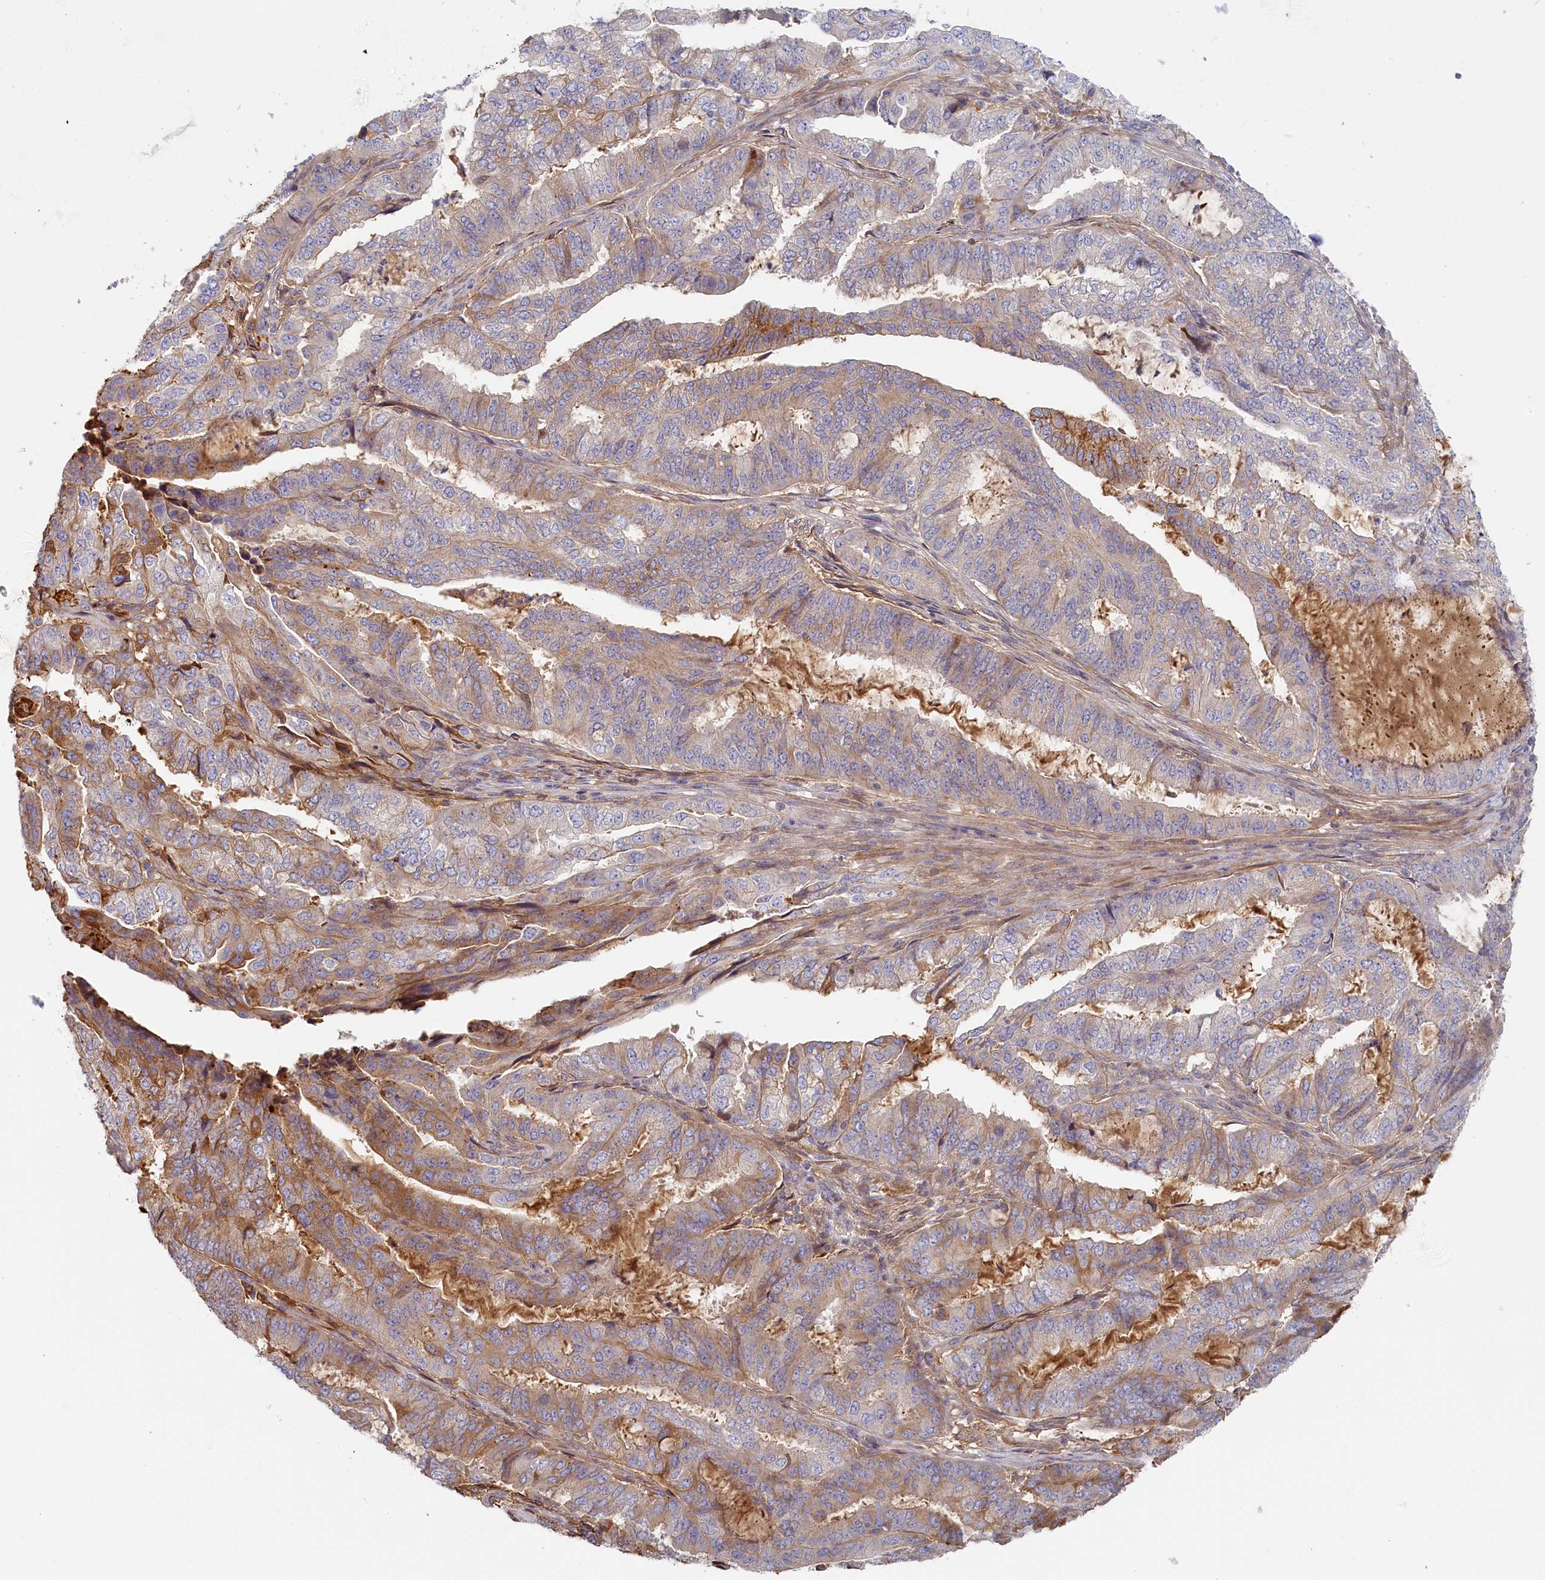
{"staining": {"intensity": "moderate", "quantity": "<25%", "location": "cytoplasmic/membranous"}, "tissue": "endometrial cancer", "cell_type": "Tumor cells", "image_type": "cancer", "snomed": [{"axis": "morphology", "description": "Adenocarcinoma, NOS"}, {"axis": "topography", "description": "Endometrium"}], "caption": "Immunohistochemistry of human endometrial cancer (adenocarcinoma) displays low levels of moderate cytoplasmic/membranous expression in approximately <25% of tumor cells.", "gene": "STX16", "patient": {"sex": "female", "age": 51}}